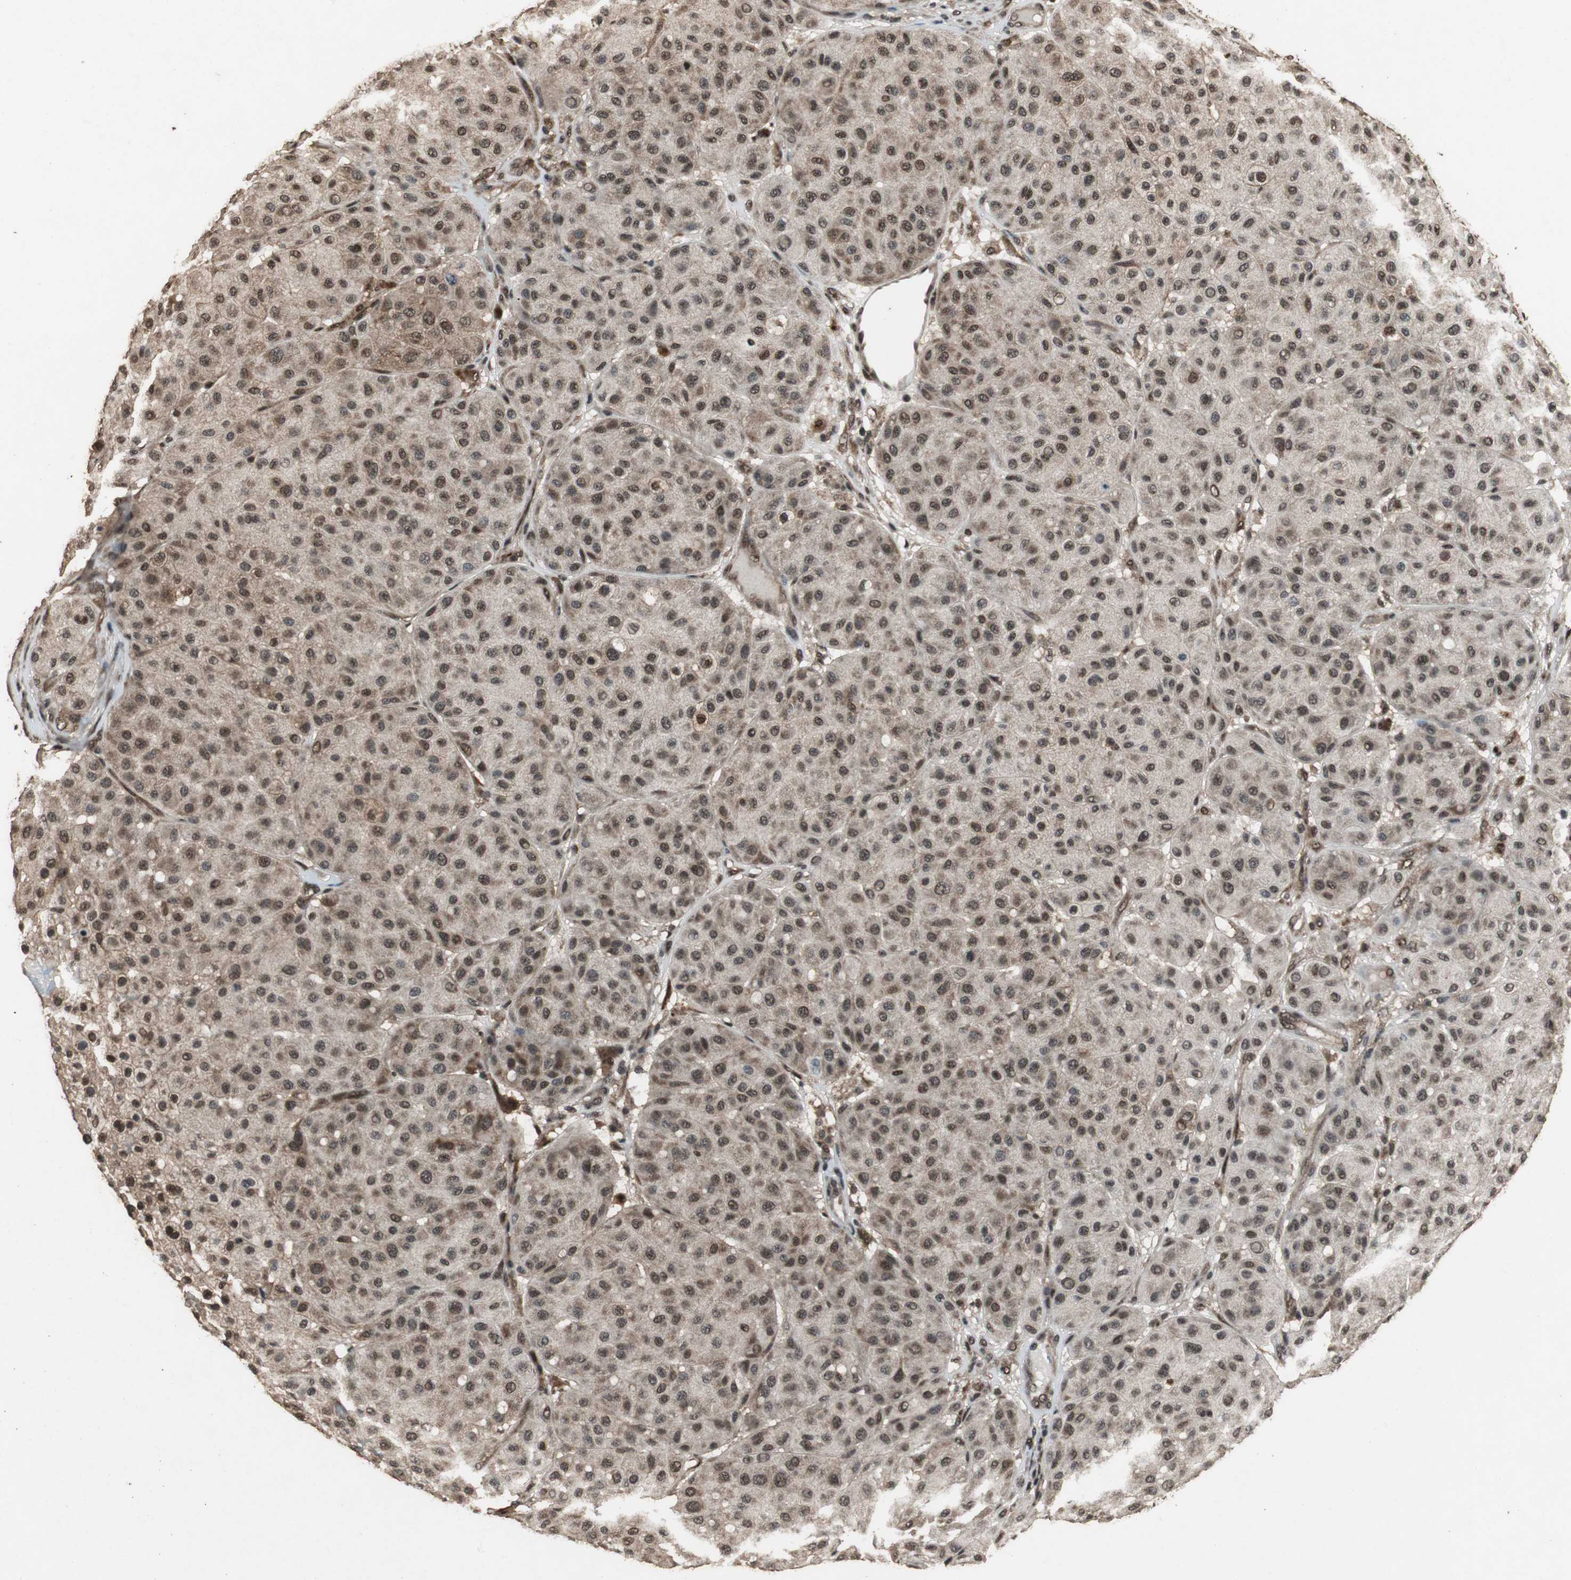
{"staining": {"intensity": "strong", "quantity": ">75%", "location": "cytoplasmic/membranous,nuclear"}, "tissue": "melanoma", "cell_type": "Tumor cells", "image_type": "cancer", "snomed": [{"axis": "morphology", "description": "Normal tissue, NOS"}, {"axis": "morphology", "description": "Malignant melanoma, Metastatic site"}, {"axis": "topography", "description": "Skin"}], "caption": "Immunohistochemical staining of human melanoma exhibits strong cytoplasmic/membranous and nuclear protein positivity in about >75% of tumor cells.", "gene": "ZNF18", "patient": {"sex": "male", "age": 41}}